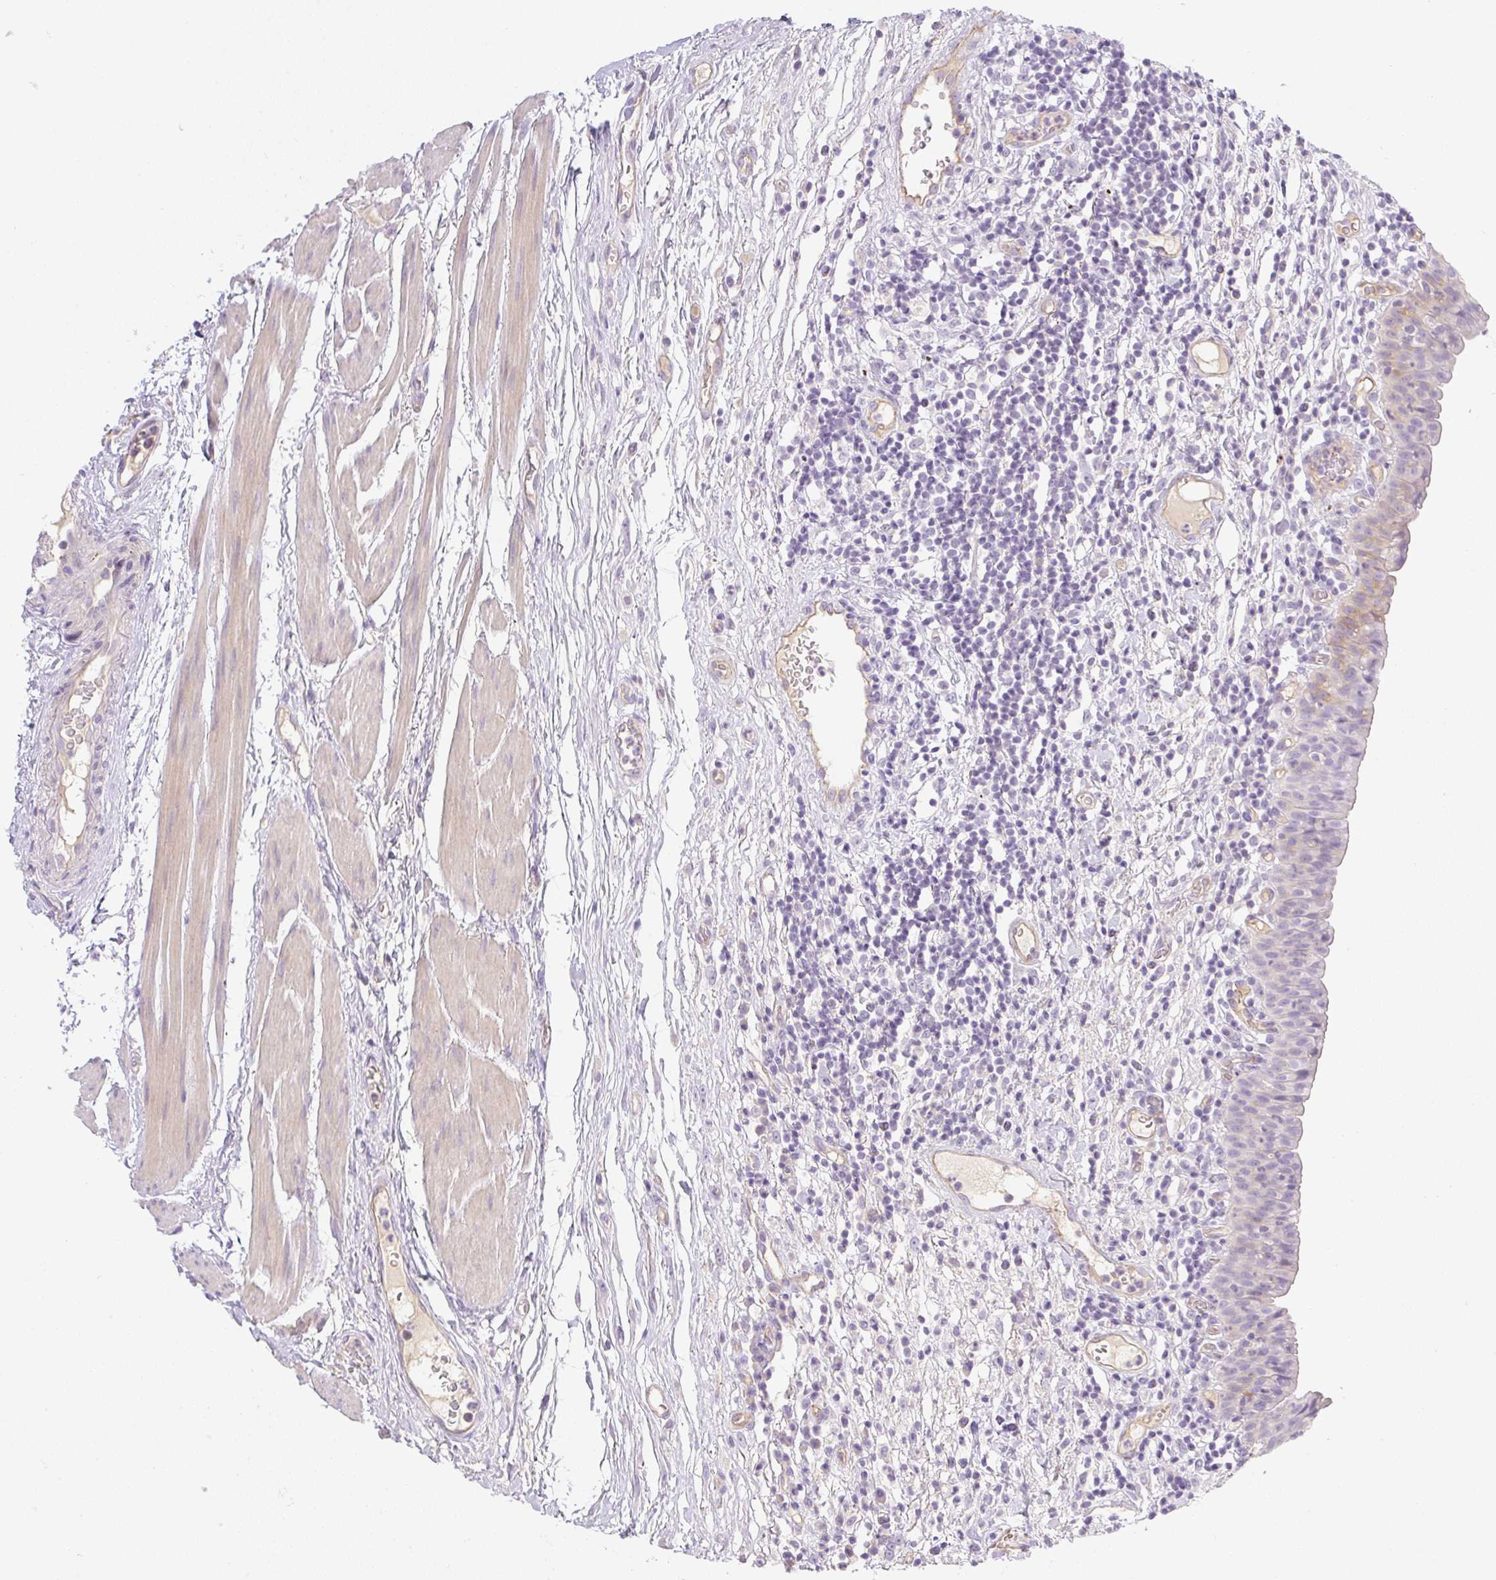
{"staining": {"intensity": "weak", "quantity": "<25%", "location": "cytoplasmic/membranous"}, "tissue": "urinary bladder", "cell_type": "Urothelial cells", "image_type": "normal", "snomed": [{"axis": "morphology", "description": "Normal tissue, NOS"}, {"axis": "morphology", "description": "Inflammation, NOS"}, {"axis": "topography", "description": "Urinary bladder"}], "caption": "Unremarkable urinary bladder was stained to show a protein in brown. There is no significant positivity in urothelial cells.", "gene": "MIA2", "patient": {"sex": "male", "age": 57}}